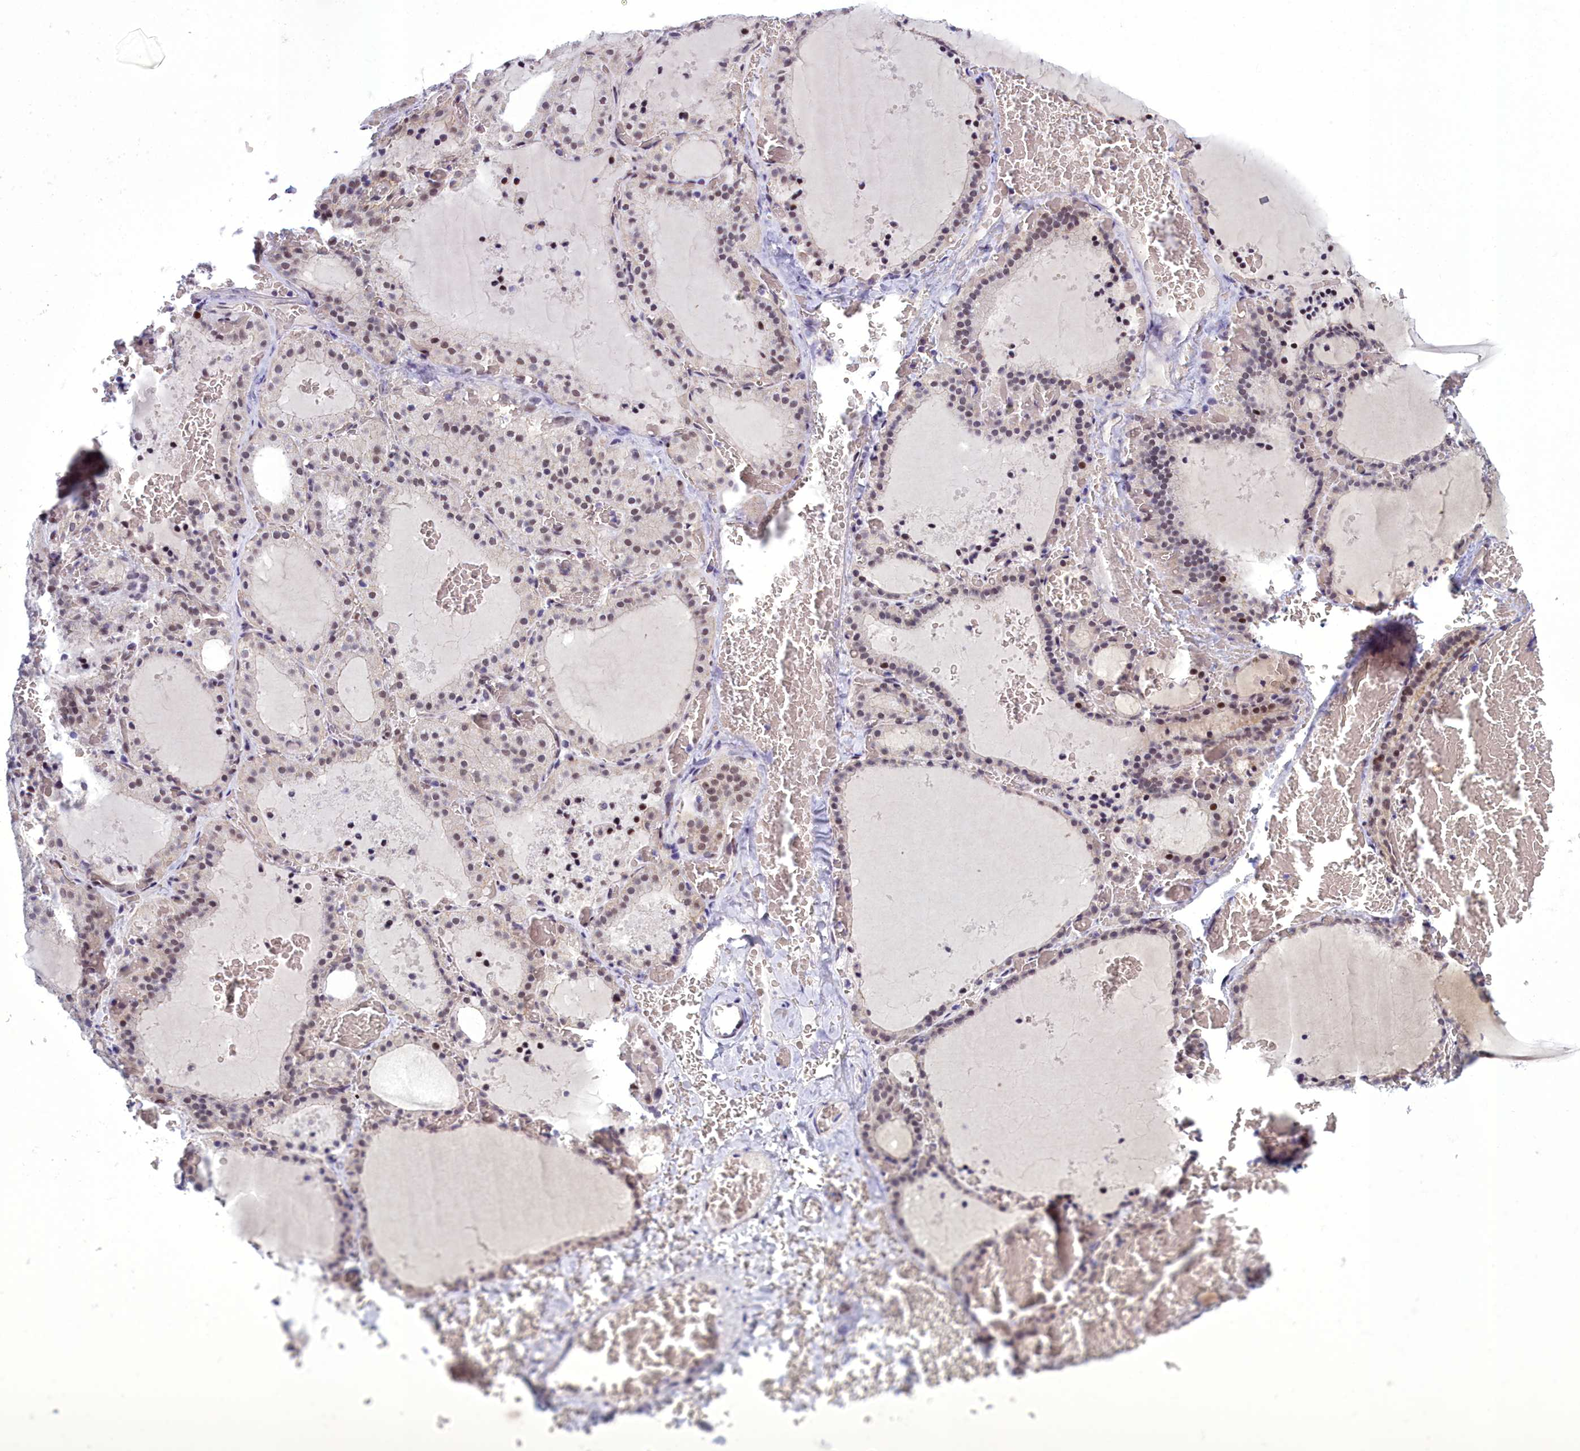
{"staining": {"intensity": "moderate", "quantity": "25%-75%", "location": "nuclear"}, "tissue": "thyroid gland", "cell_type": "Glandular cells", "image_type": "normal", "snomed": [{"axis": "morphology", "description": "Normal tissue, NOS"}, {"axis": "topography", "description": "Thyroid gland"}], "caption": "The histopathology image displays immunohistochemical staining of normal thyroid gland. There is moderate nuclear staining is identified in about 25%-75% of glandular cells. Using DAB (brown) and hematoxylin (blue) stains, captured at high magnification using brightfield microscopy.", "gene": "CEACAM19", "patient": {"sex": "female", "age": 39}}